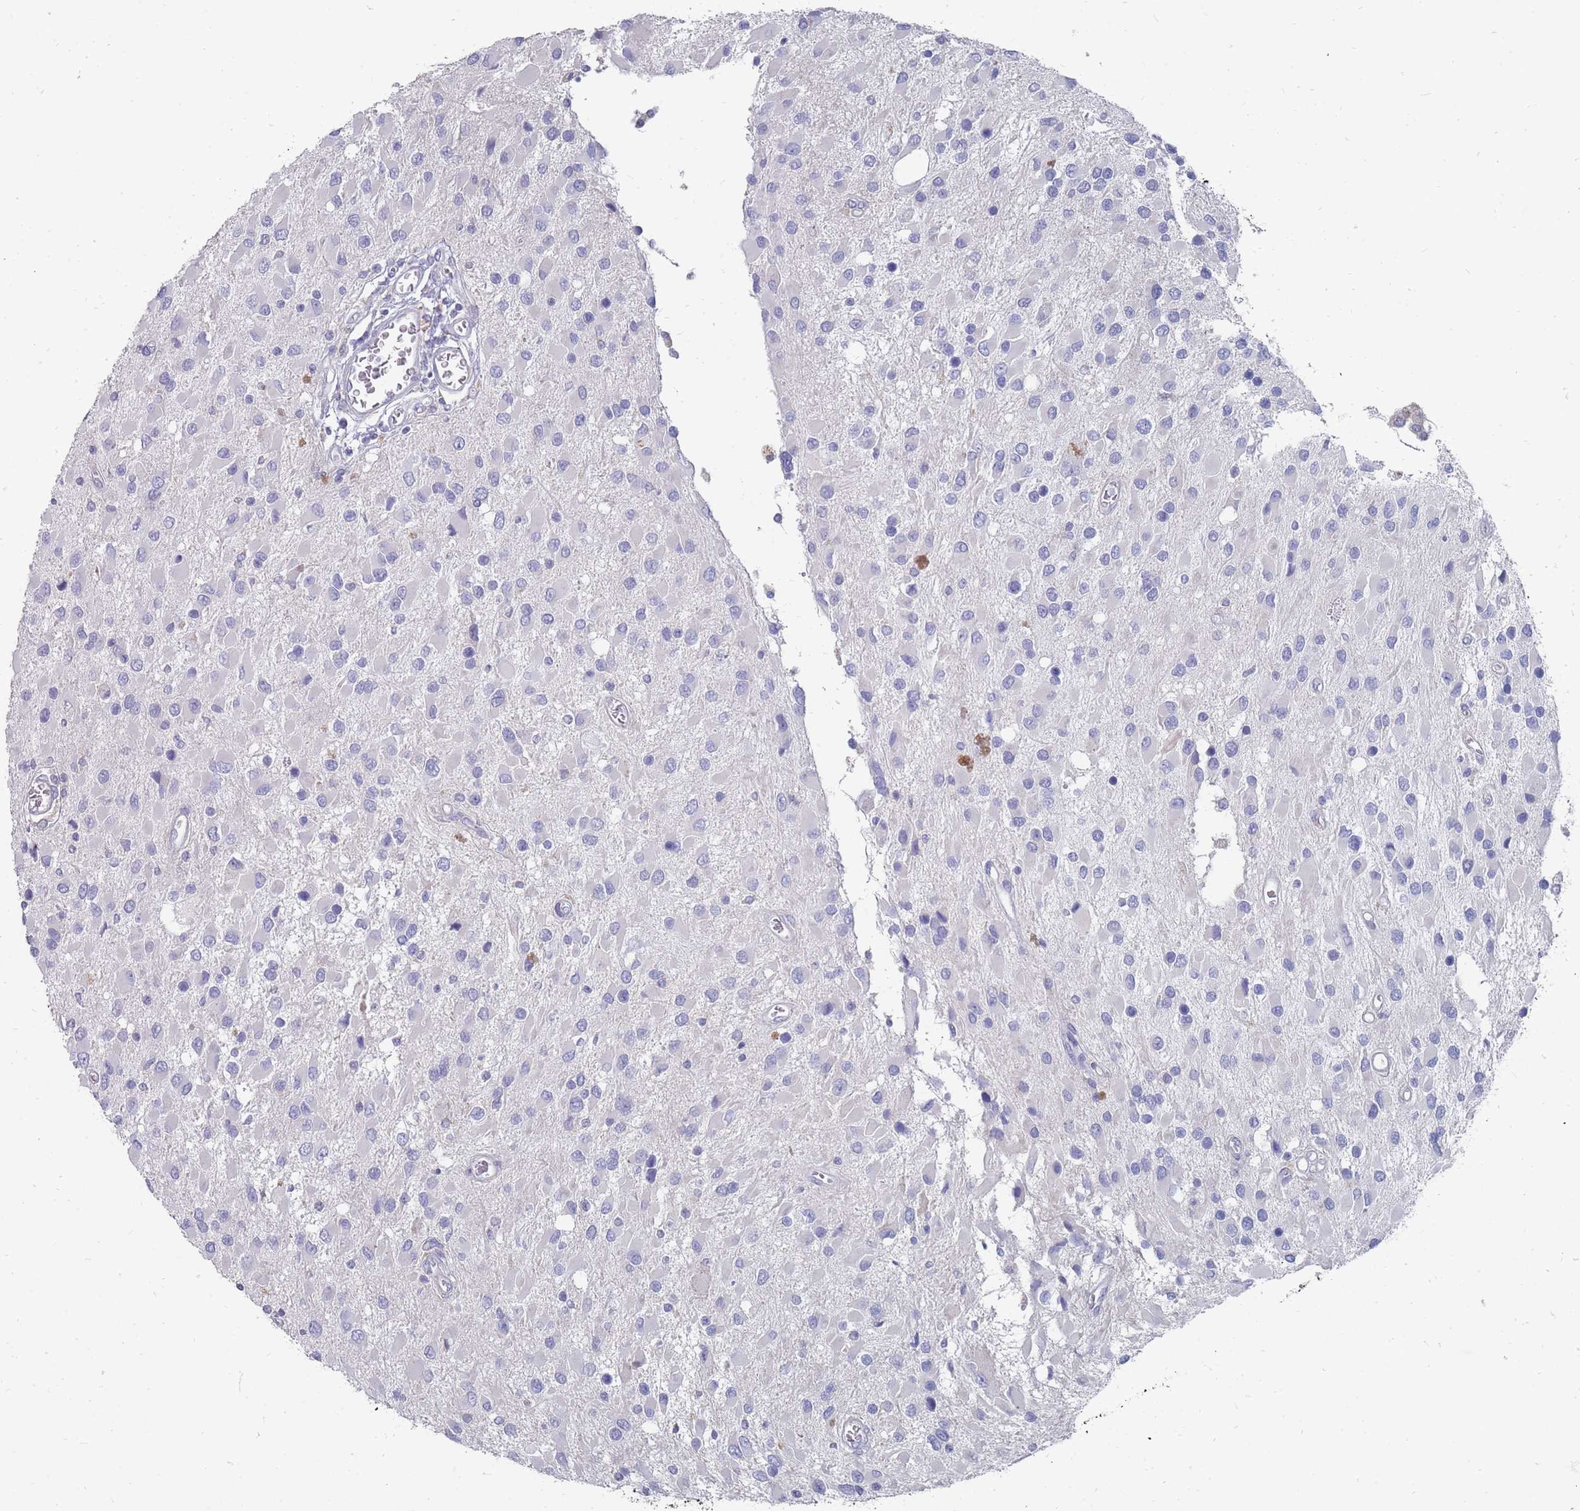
{"staining": {"intensity": "negative", "quantity": "none", "location": "none"}, "tissue": "glioma", "cell_type": "Tumor cells", "image_type": "cancer", "snomed": [{"axis": "morphology", "description": "Glioma, malignant, High grade"}, {"axis": "topography", "description": "Brain"}], "caption": "An IHC image of glioma is shown. There is no staining in tumor cells of glioma.", "gene": "OTULINL", "patient": {"sex": "male", "age": 53}}